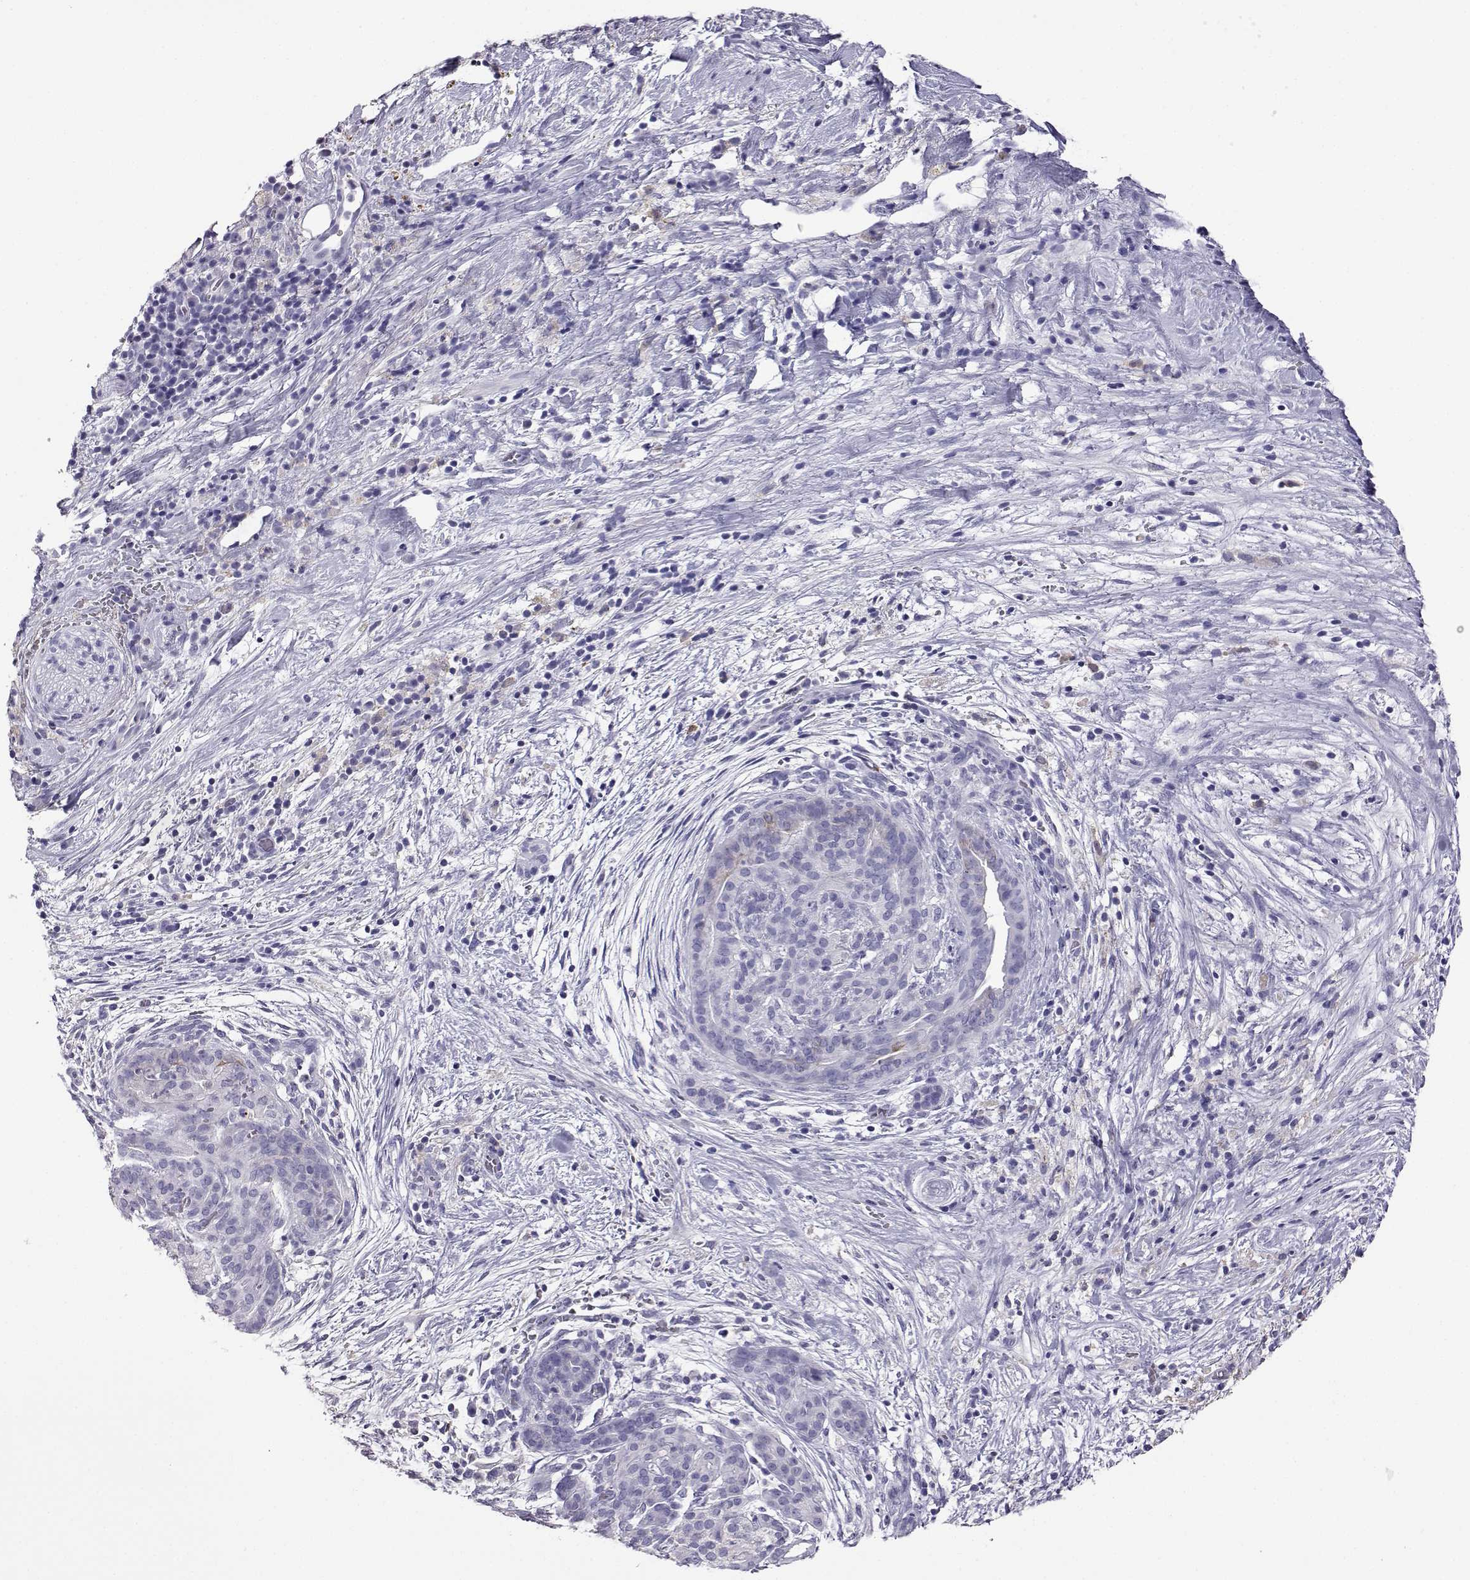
{"staining": {"intensity": "moderate", "quantity": "<25%", "location": "cytoplasmic/membranous,nuclear"}, "tissue": "pancreatic cancer", "cell_type": "Tumor cells", "image_type": "cancer", "snomed": [{"axis": "morphology", "description": "Adenocarcinoma, NOS"}, {"axis": "topography", "description": "Pancreas"}], "caption": "Moderate cytoplasmic/membranous and nuclear staining for a protein is present in about <25% of tumor cells of pancreatic cancer (adenocarcinoma) using immunohistochemistry (IHC).", "gene": "AKR1B1", "patient": {"sex": "male", "age": 44}}